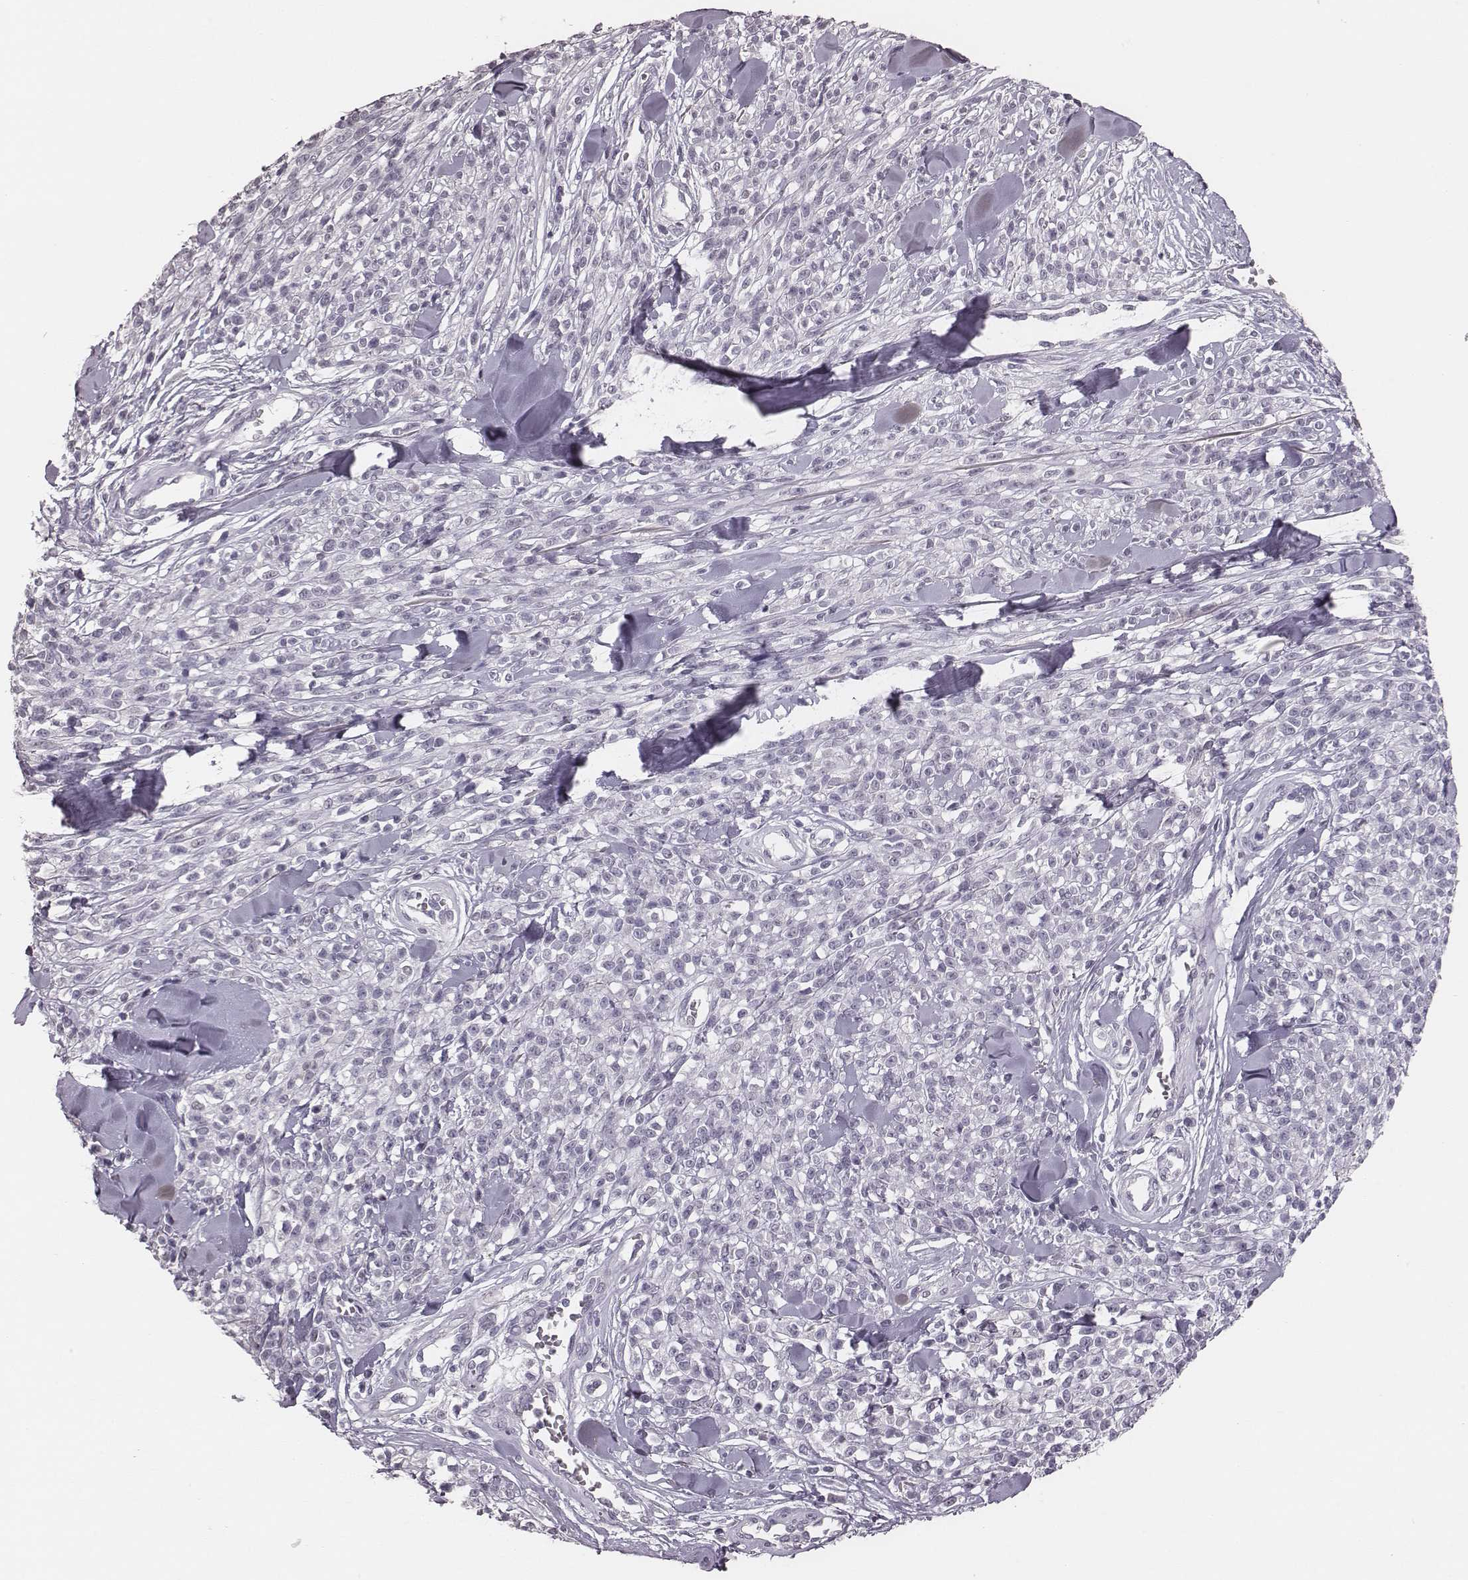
{"staining": {"intensity": "negative", "quantity": "none", "location": "none"}, "tissue": "melanoma", "cell_type": "Tumor cells", "image_type": "cancer", "snomed": [{"axis": "morphology", "description": "Malignant melanoma, NOS"}, {"axis": "topography", "description": "Skin"}, {"axis": "topography", "description": "Skin of trunk"}], "caption": "Human malignant melanoma stained for a protein using immunohistochemistry demonstrates no expression in tumor cells.", "gene": "CSHL1", "patient": {"sex": "male", "age": 74}}